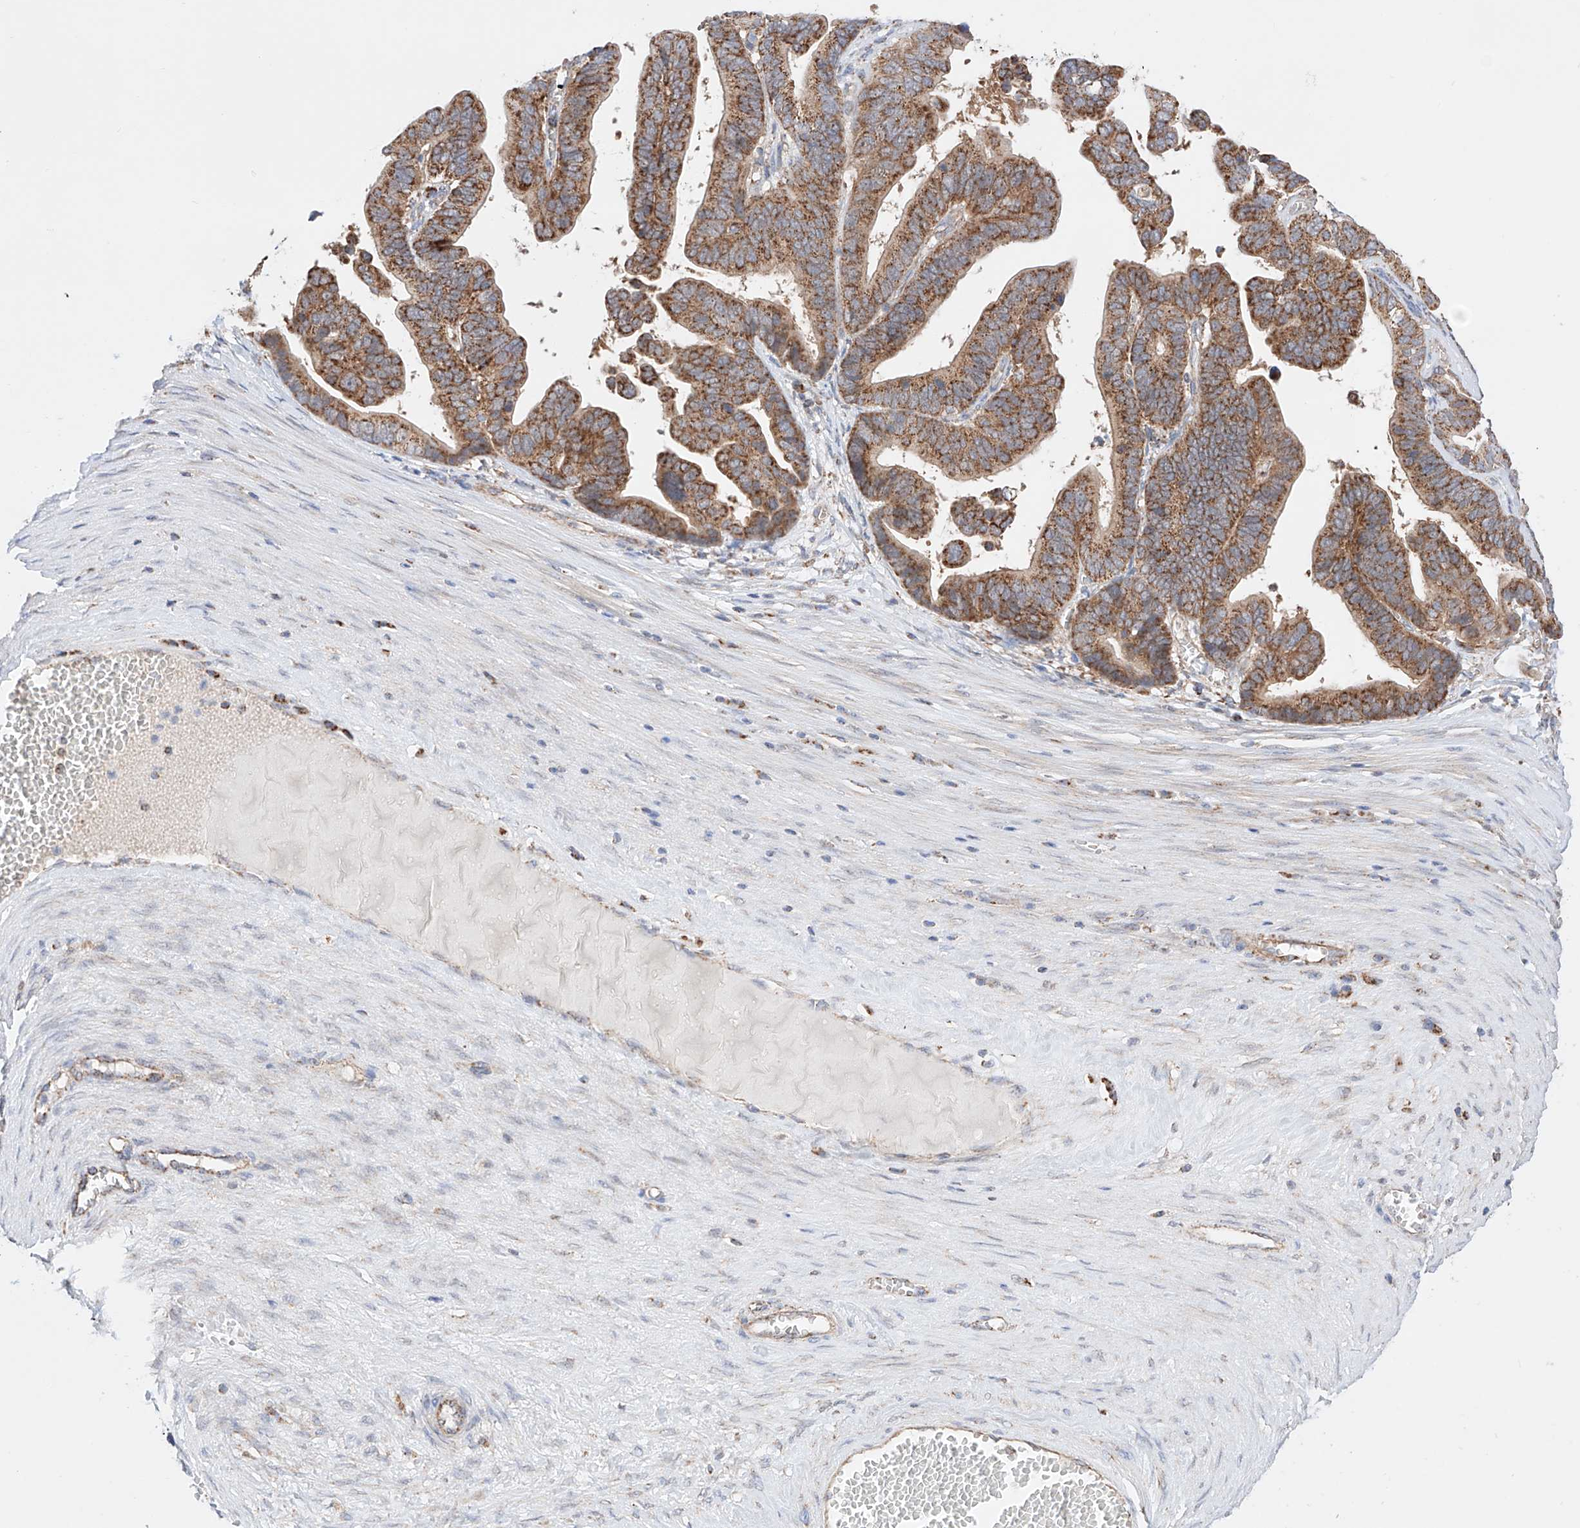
{"staining": {"intensity": "strong", "quantity": ">75%", "location": "cytoplasmic/membranous"}, "tissue": "ovarian cancer", "cell_type": "Tumor cells", "image_type": "cancer", "snomed": [{"axis": "morphology", "description": "Cystadenocarcinoma, serous, NOS"}, {"axis": "topography", "description": "Ovary"}], "caption": "Serous cystadenocarcinoma (ovarian) stained with a brown dye shows strong cytoplasmic/membranous positive positivity in about >75% of tumor cells.", "gene": "KTI12", "patient": {"sex": "female", "age": 56}}